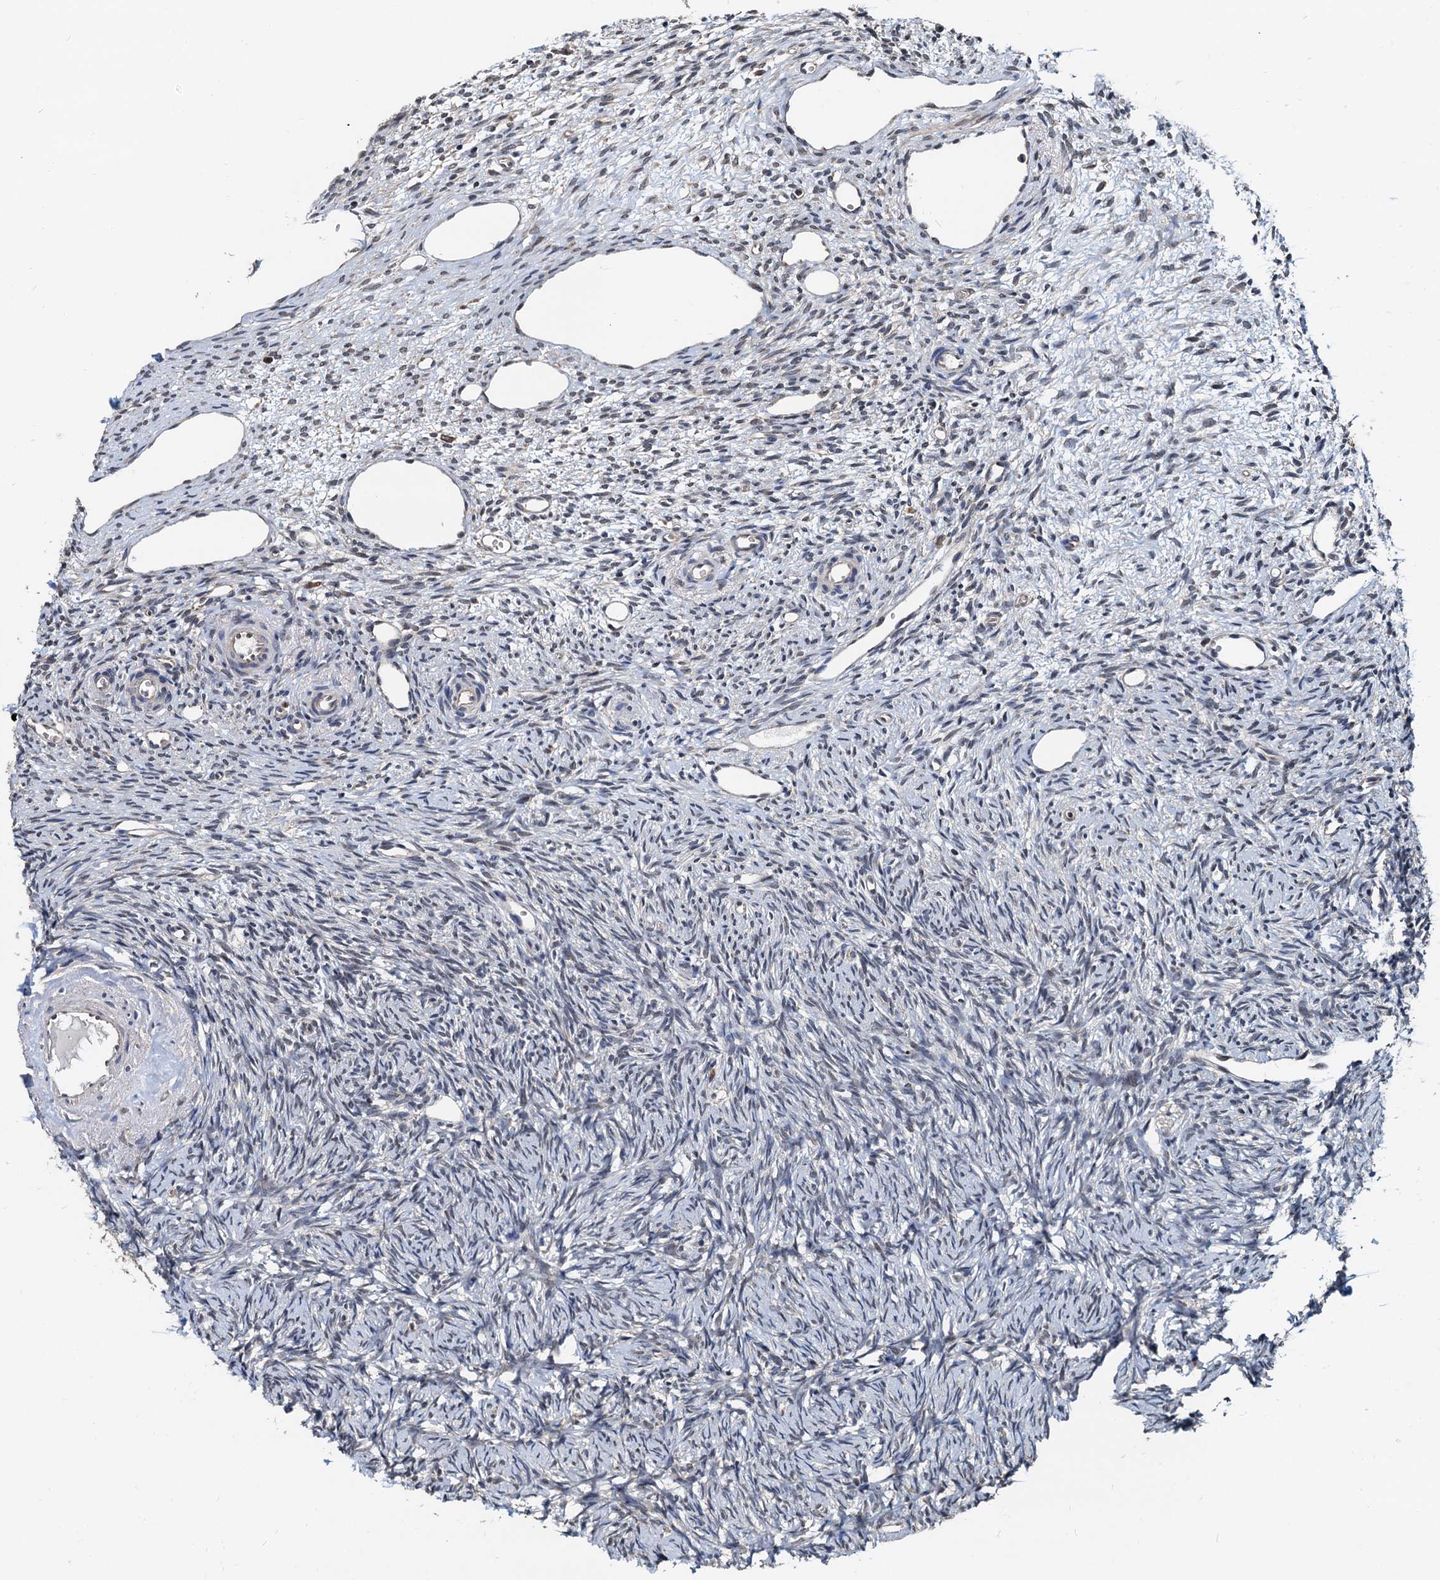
{"staining": {"intensity": "weak", "quantity": "<25%", "location": "nuclear"}, "tissue": "ovary", "cell_type": "Ovarian stroma cells", "image_type": "normal", "snomed": [{"axis": "morphology", "description": "Normal tissue, NOS"}, {"axis": "topography", "description": "Ovary"}], "caption": "High magnification brightfield microscopy of normal ovary stained with DAB (3,3'-diaminobenzidine) (brown) and counterstained with hematoxylin (blue): ovarian stroma cells show no significant staining.", "gene": "MCMBP", "patient": {"sex": "female", "age": 51}}